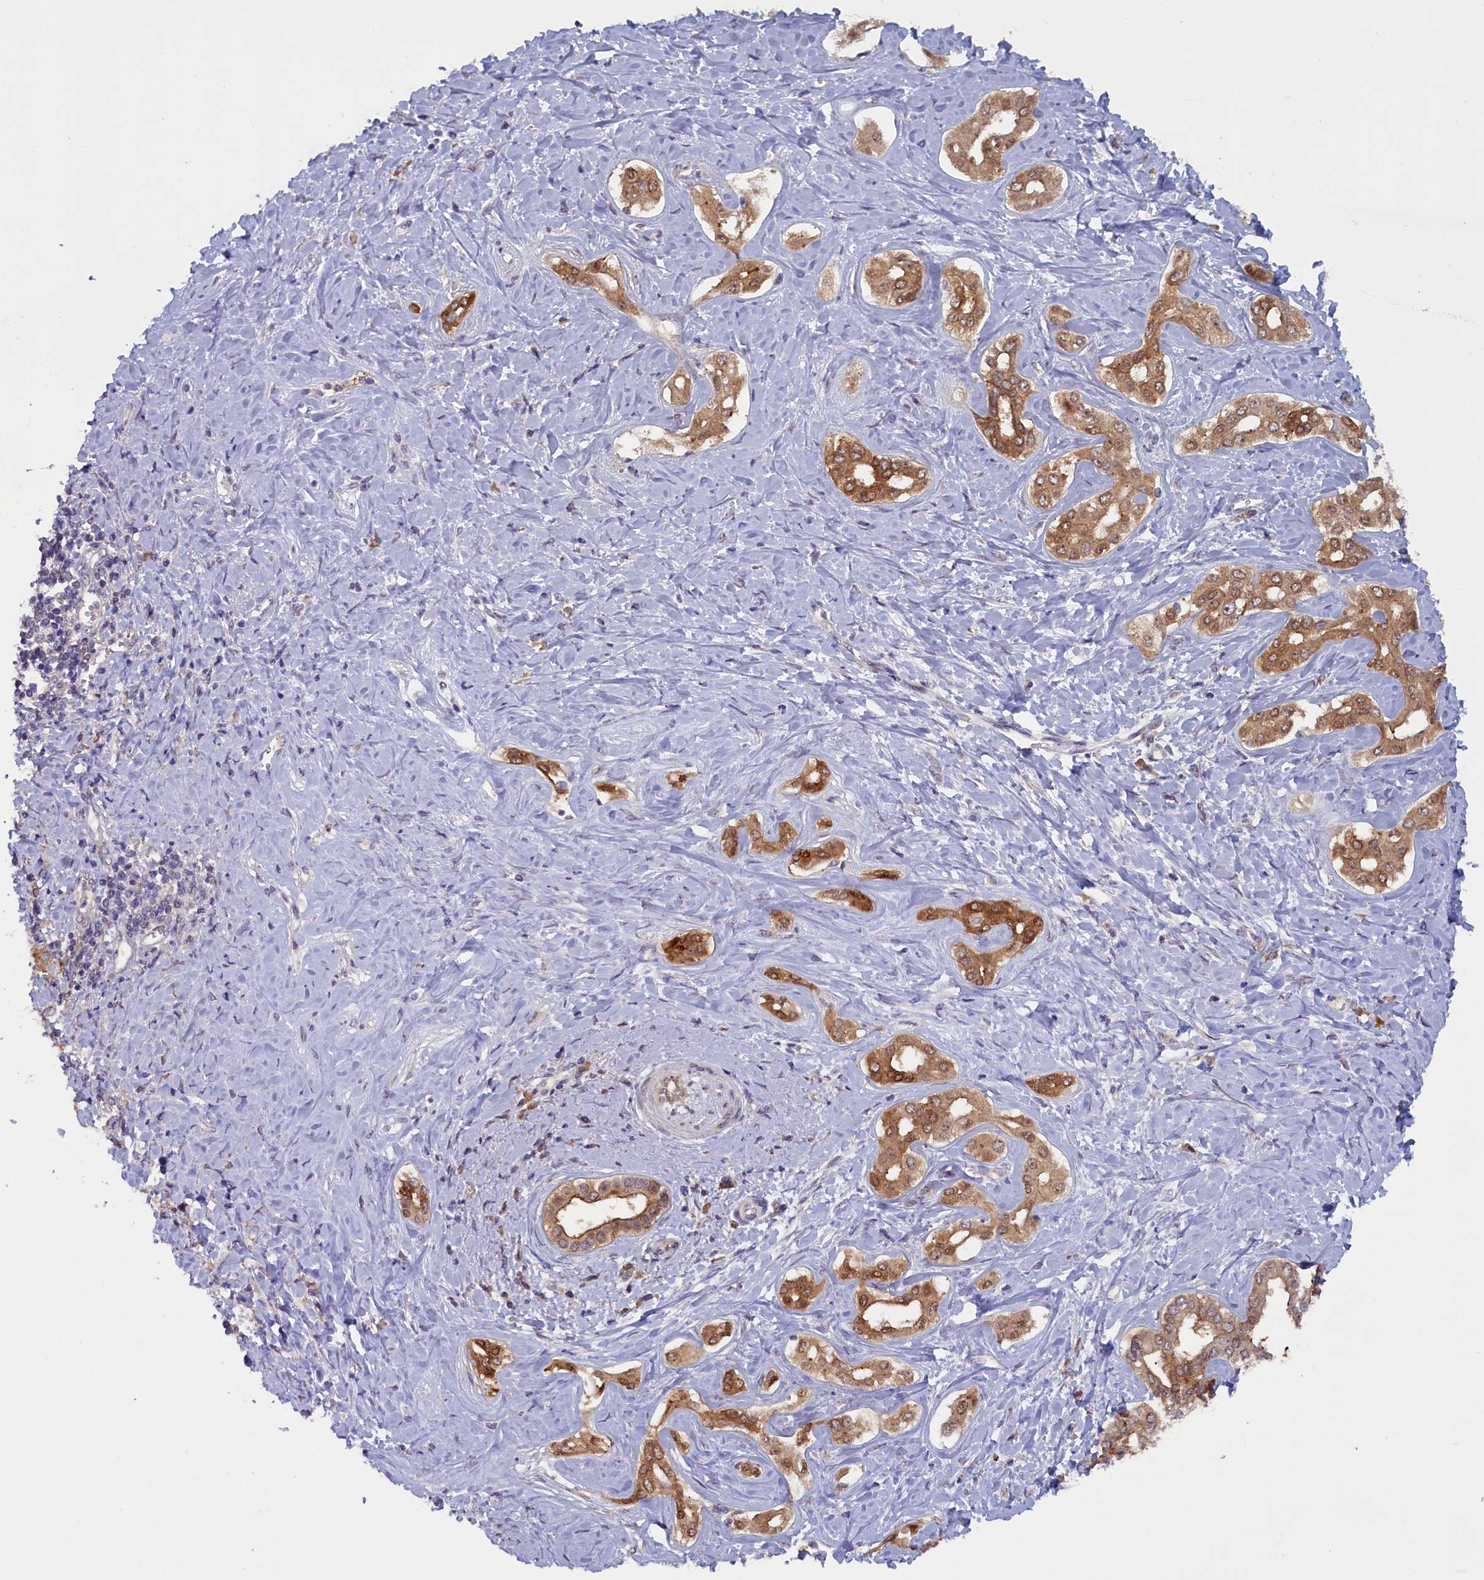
{"staining": {"intensity": "moderate", "quantity": ">75%", "location": "cytoplasmic/membranous"}, "tissue": "liver cancer", "cell_type": "Tumor cells", "image_type": "cancer", "snomed": [{"axis": "morphology", "description": "Cholangiocarcinoma"}, {"axis": "topography", "description": "Liver"}], "caption": "Liver cancer tissue displays moderate cytoplasmic/membranous positivity in approximately >75% of tumor cells, visualized by immunohistochemistry. The protein of interest is shown in brown color, while the nuclei are stained blue.", "gene": "CCDC9B", "patient": {"sex": "female", "age": 77}}